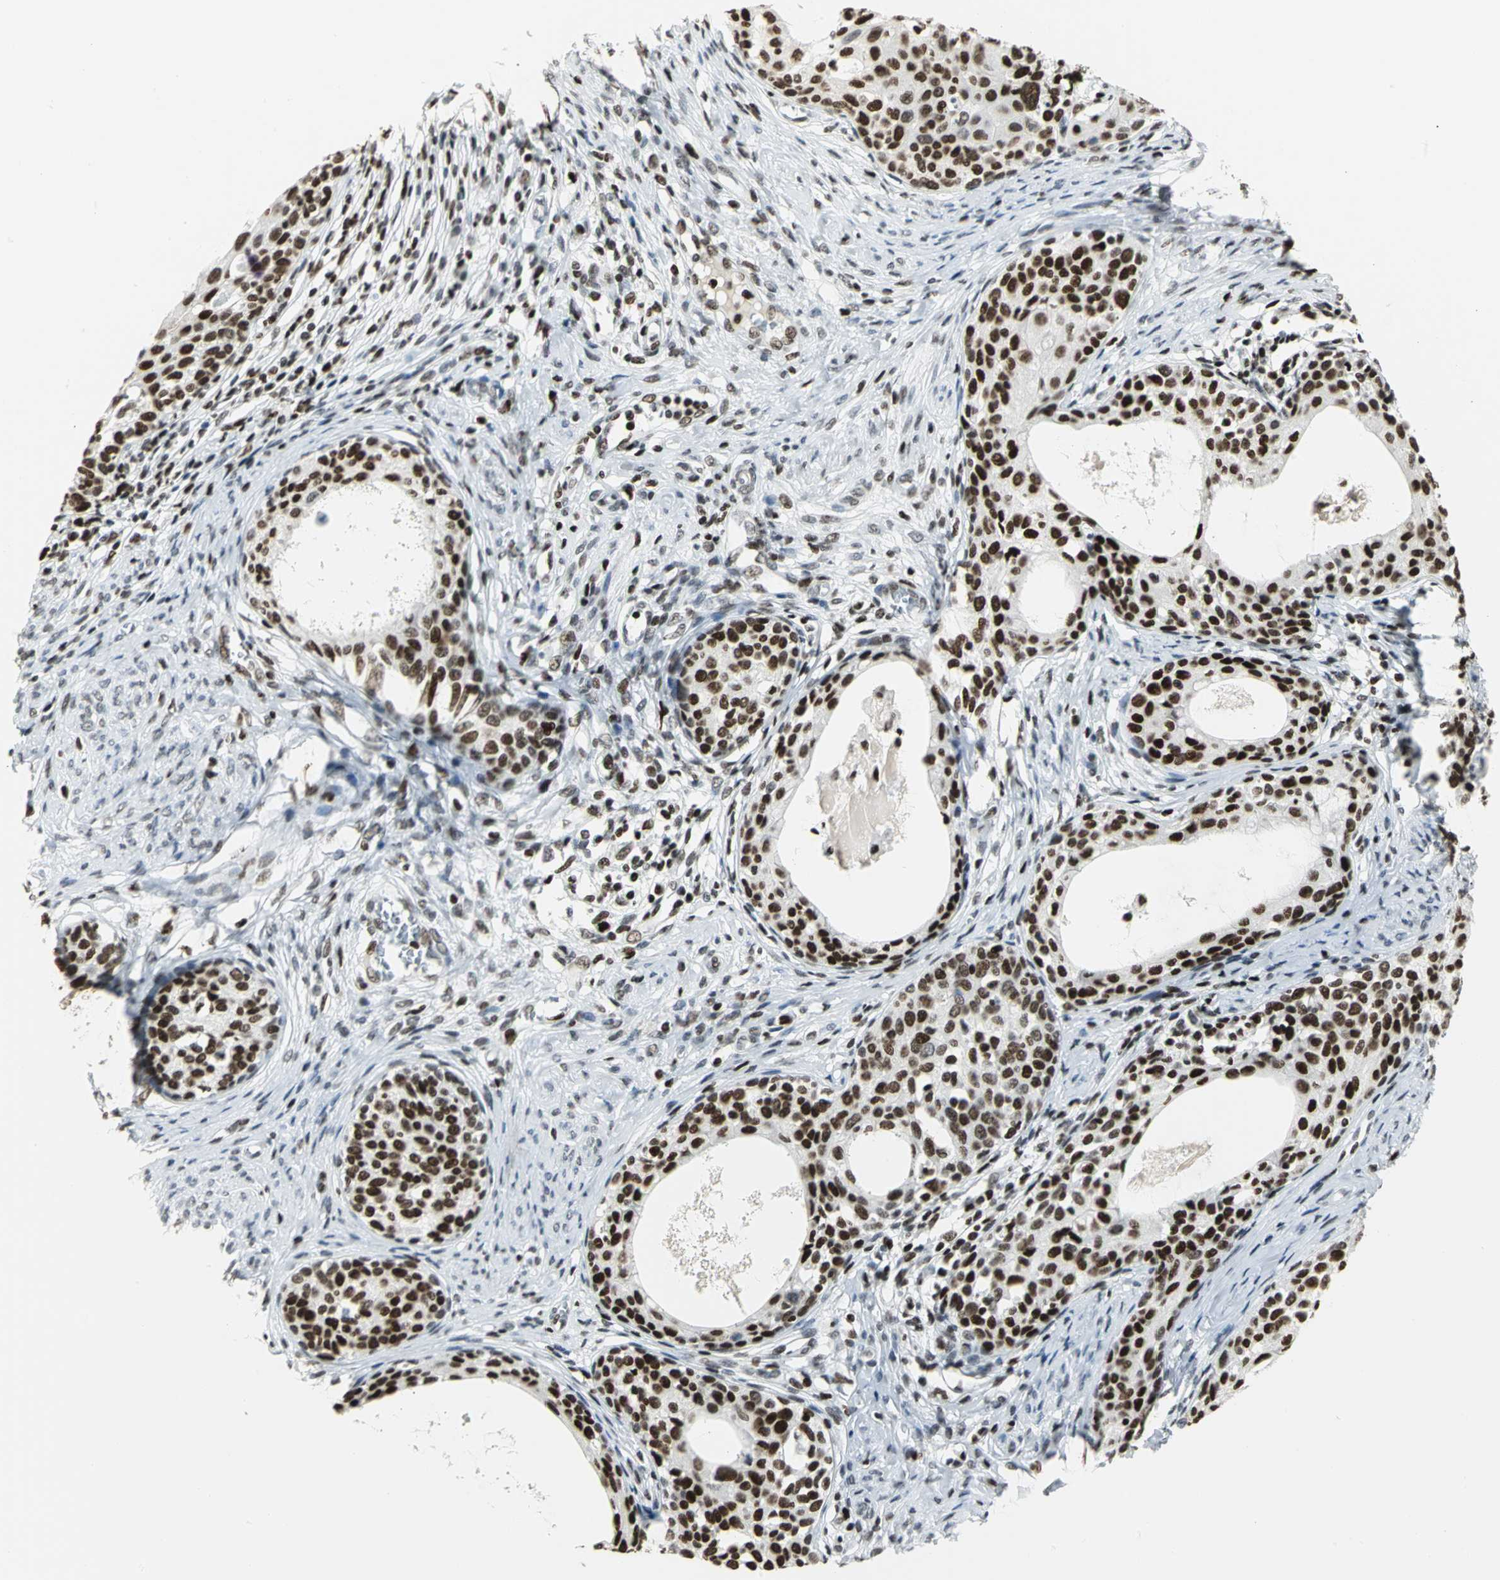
{"staining": {"intensity": "strong", "quantity": ">75%", "location": "nuclear"}, "tissue": "cervical cancer", "cell_type": "Tumor cells", "image_type": "cancer", "snomed": [{"axis": "morphology", "description": "Squamous cell carcinoma, NOS"}, {"axis": "morphology", "description": "Adenocarcinoma, NOS"}, {"axis": "topography", "description": "Cervix"}], "caption": "A high amount of strong nuclear staining is identified in approximately >75% of tumor cells in cervical cancer tissue.", "gene": "HNRNPD", "patient": {"sex": "female", "age": 52}}